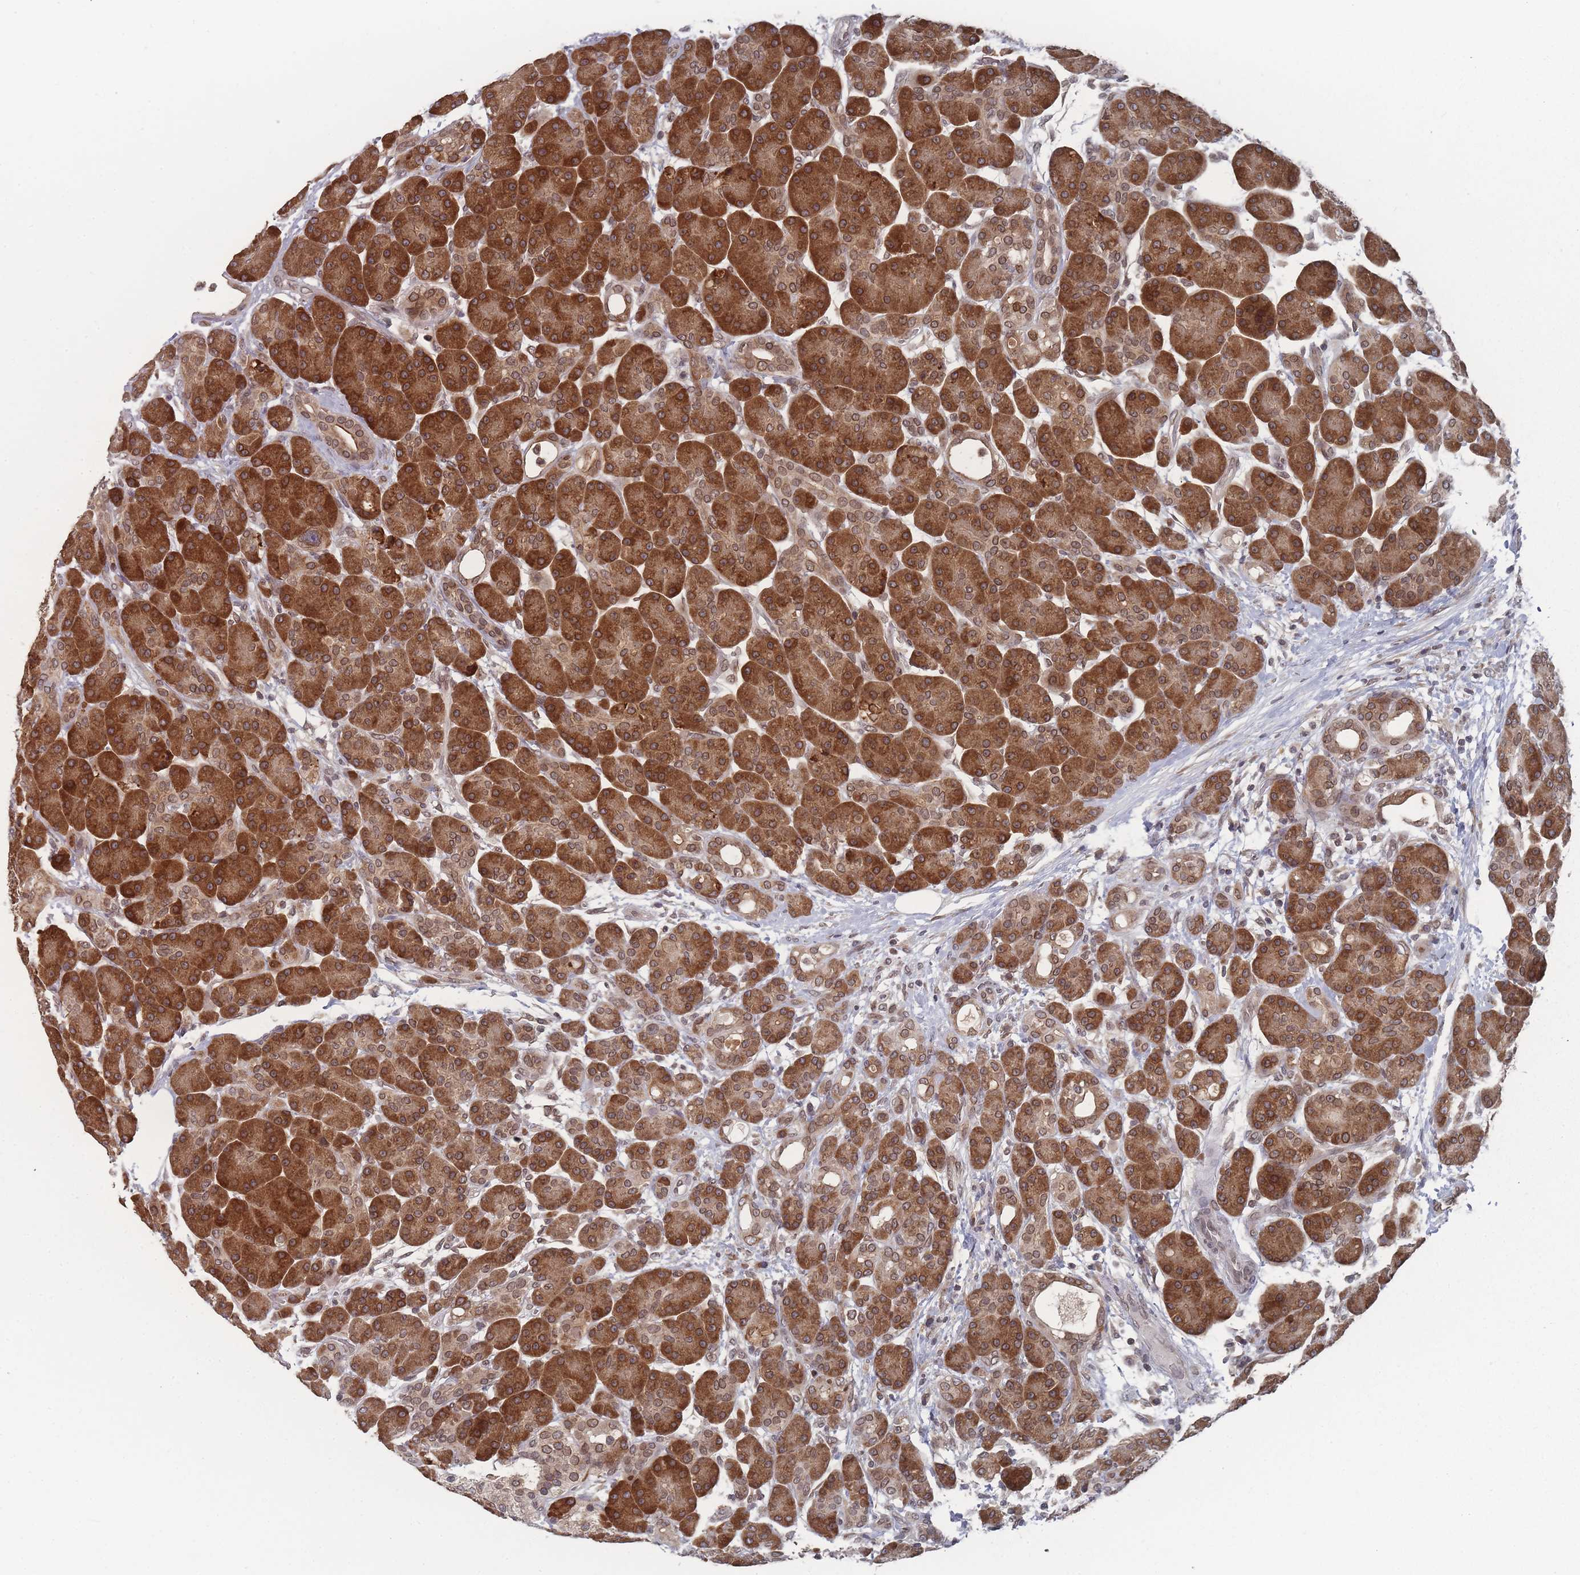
{"staining": {"intensity": "strong", "quantity": ">75%", "location": "cytoplasmic/membranous,nuclear"}, "tissue": "pancreas", "cell_type": "Exocrine glandular cells", "image_type": "normal", "snomed": [{"axis": "morphology", "description": "Normal tissue, NOS"}, {"axis": "topography", "description": "Pancreas"}], "caption": "Pancreas stained with a brown dye exhibits strong cytoplasmic/membranous,nuclear positive staining in about >75% of exocrine glandular cells.", "gene": "TBC1D25", "patient": {"sex": "male", "age": 63}}